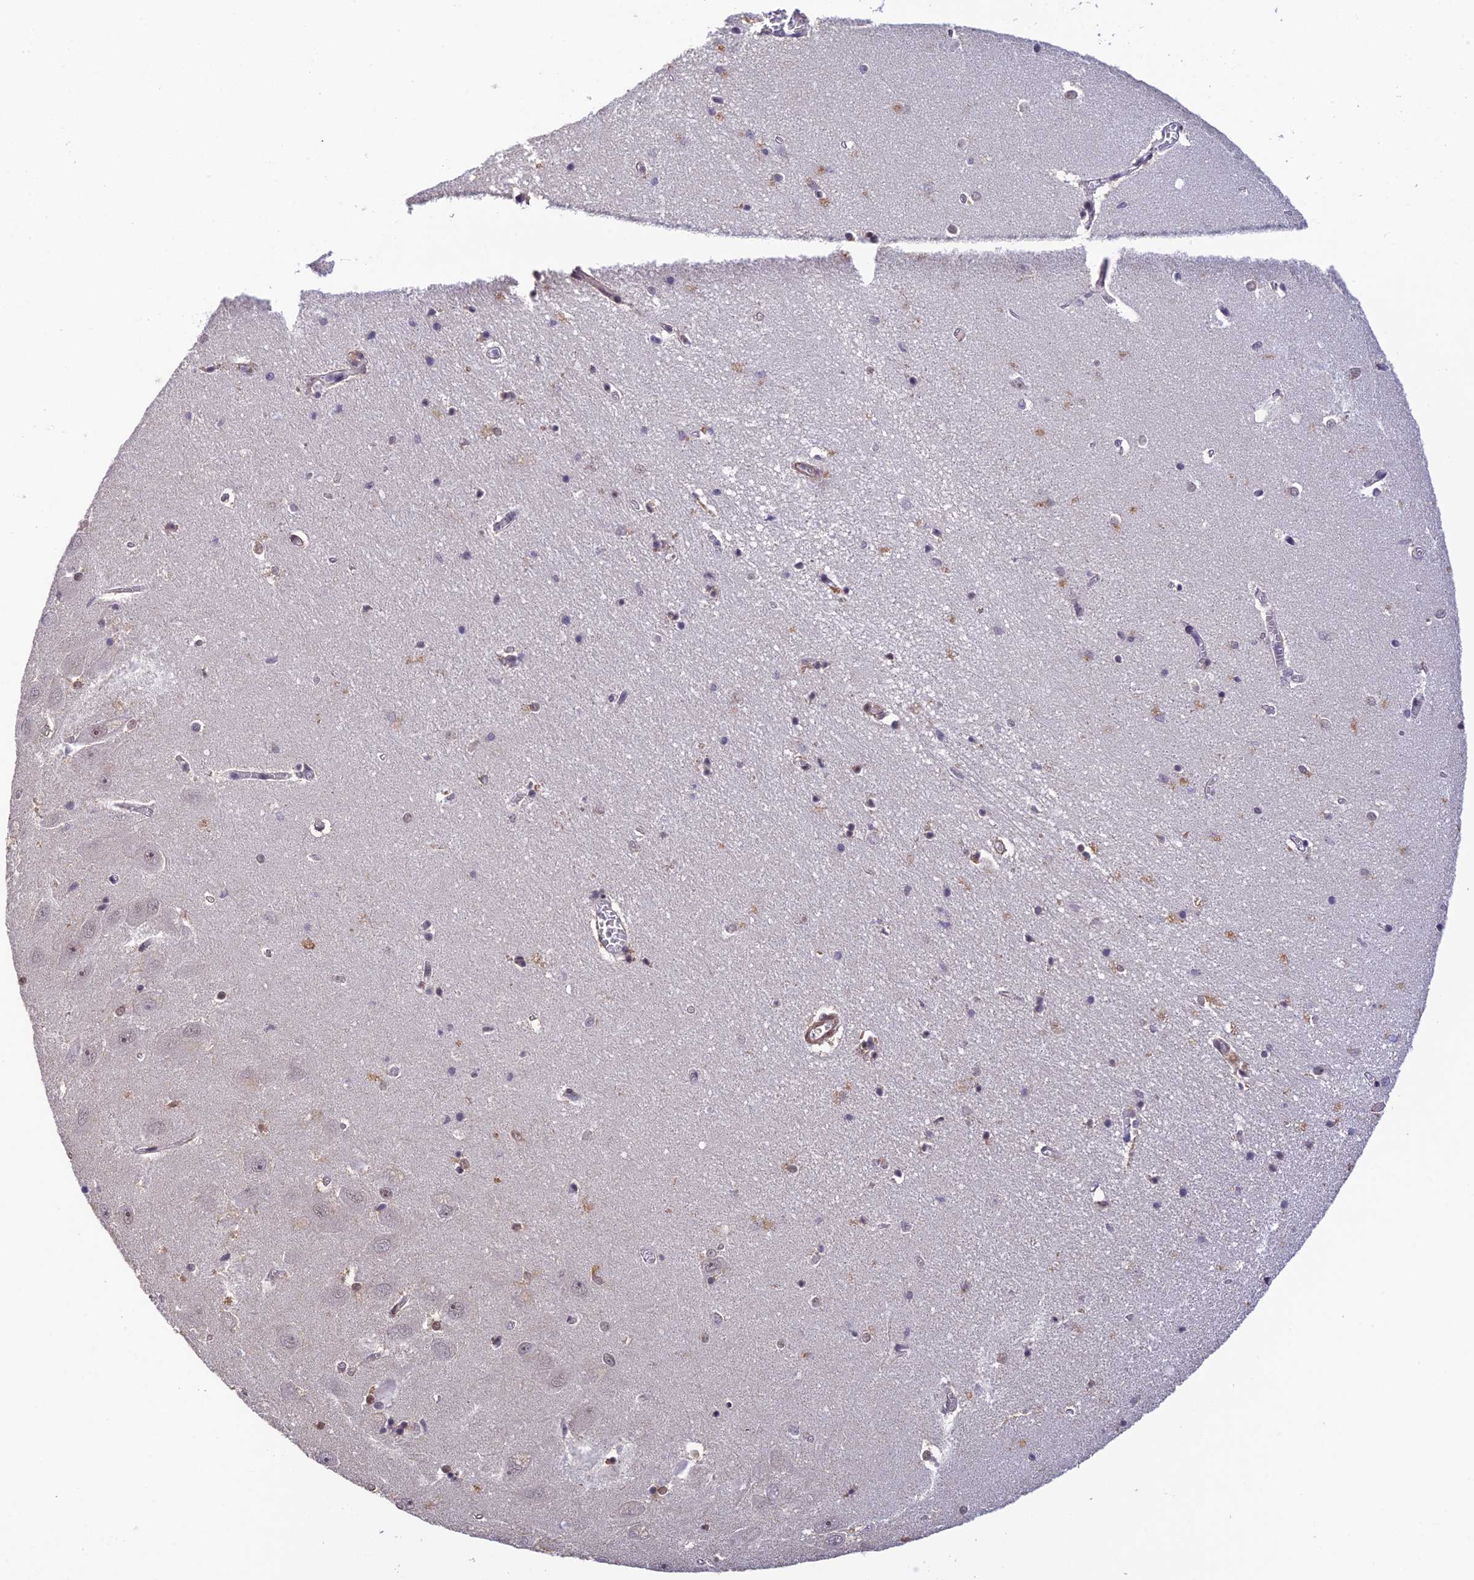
{"staining": {"intensity": "negative", "quantity": "none", "location": "none"}, "tissue": "hippocampus", "cell_type": "Glial cells", "image_type": "normal", "snomed": [{"axis": "morphology", "description": "Normal tissue, NOS"}, {"axis": "topography", "description": "Hippocampus"}], "caption": "This is an immunohistochemistry micrograph of unremarkable hippocampus. There is no staining in glial cells.", "gene": "THAP11", "patient": {"sex": "female", "age": 64}}